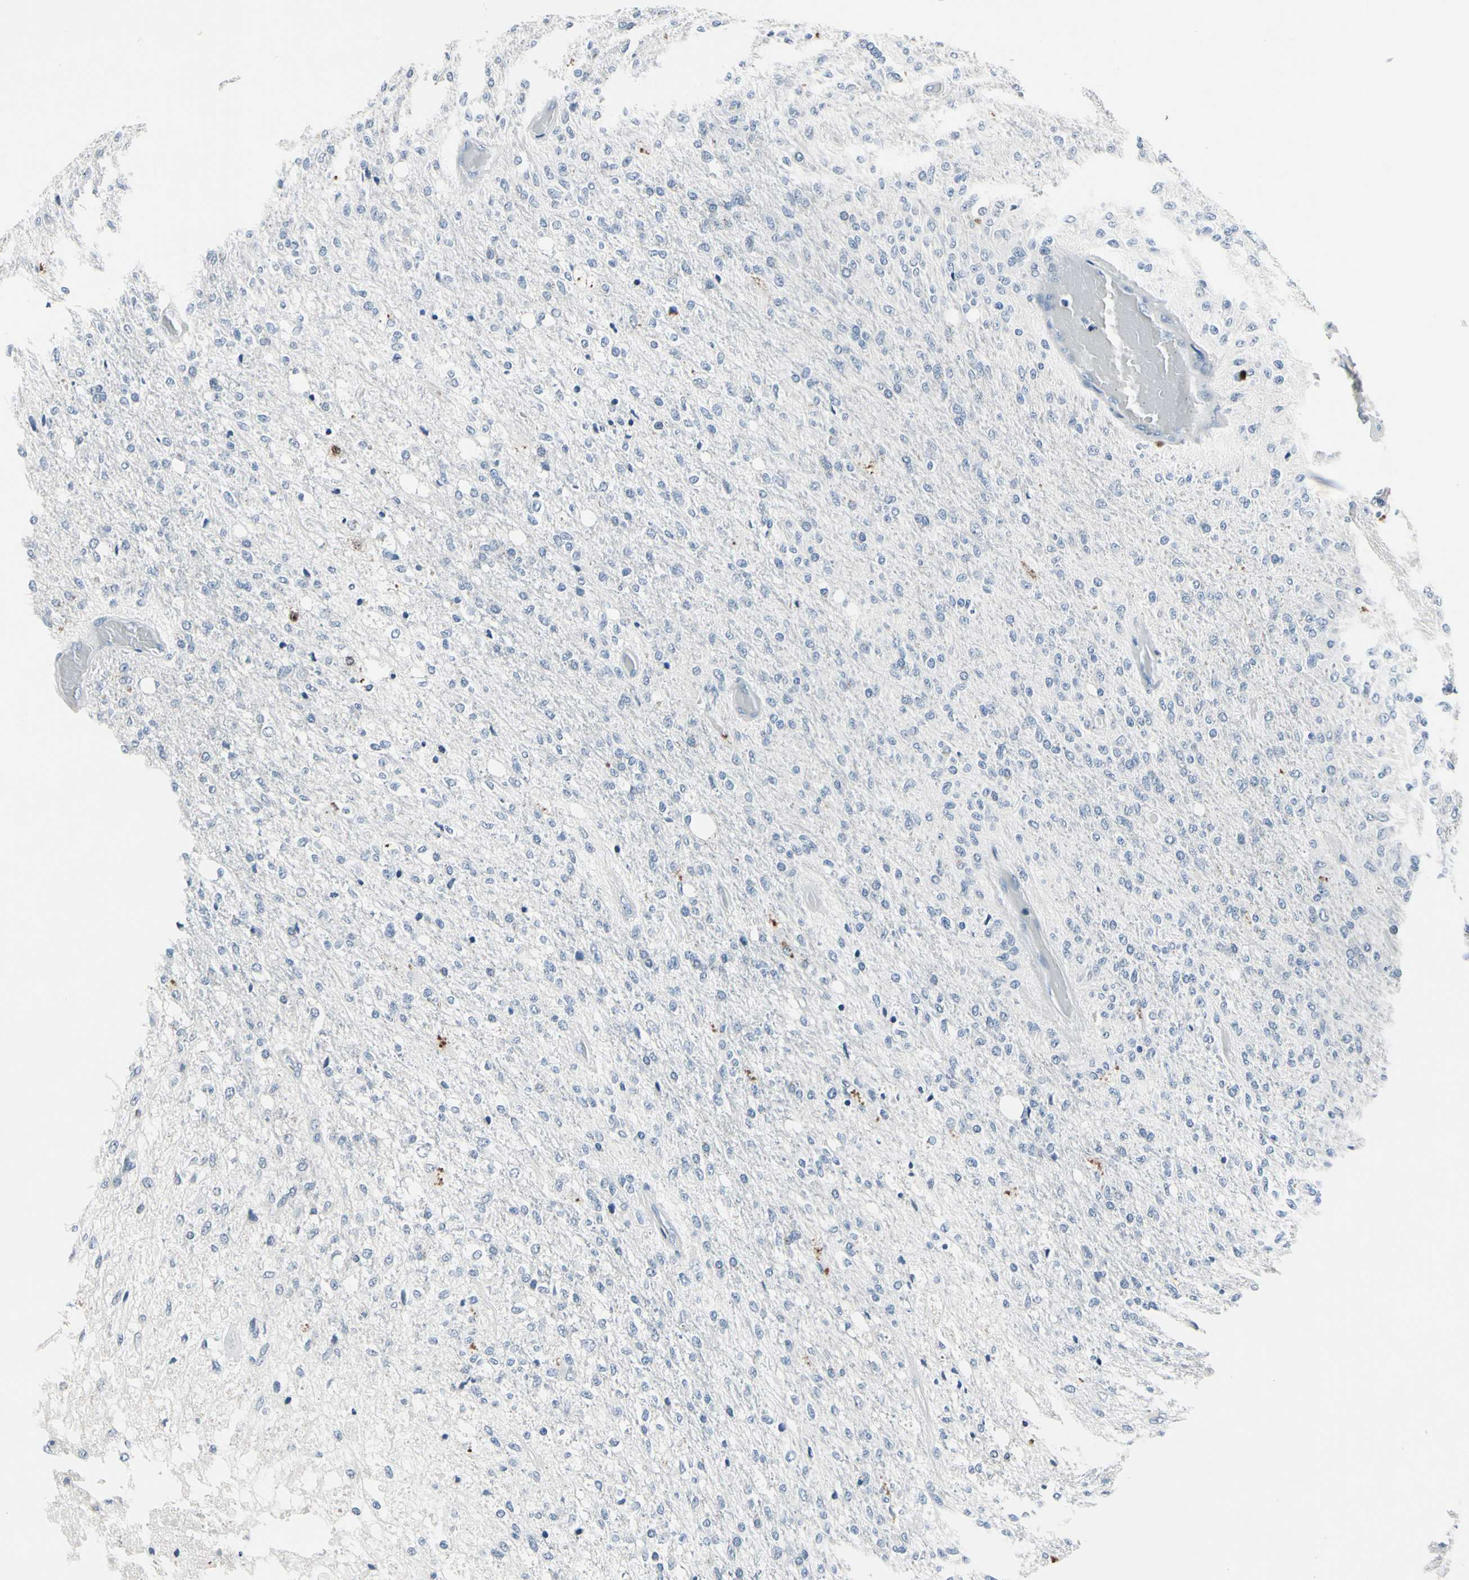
{"staining": {"intensity": "moderate", "quantity": "<25%", "location": "cytoplasmic/membranous"}, "tissue": "glioma", "cell_type": "Tumor cells", "image_type": "cancer", "snomed": [{"axis": "morphology", "description": "Normal tissue, NOS"}, {"axis": "morphology", "description": "Glioma, malignant, High grade"}, {"axis": "topography", "description": "Cerebral cortex"}], "caption": "A low amount of moderate cytoplasmic/membranous expression is seen in approximately <25% of tumor cells in malignant high-grade glioma tissue. Nuclei are stained in blue.", "gene": "TXN", "patient": {"sex": "male", "age": 77}}